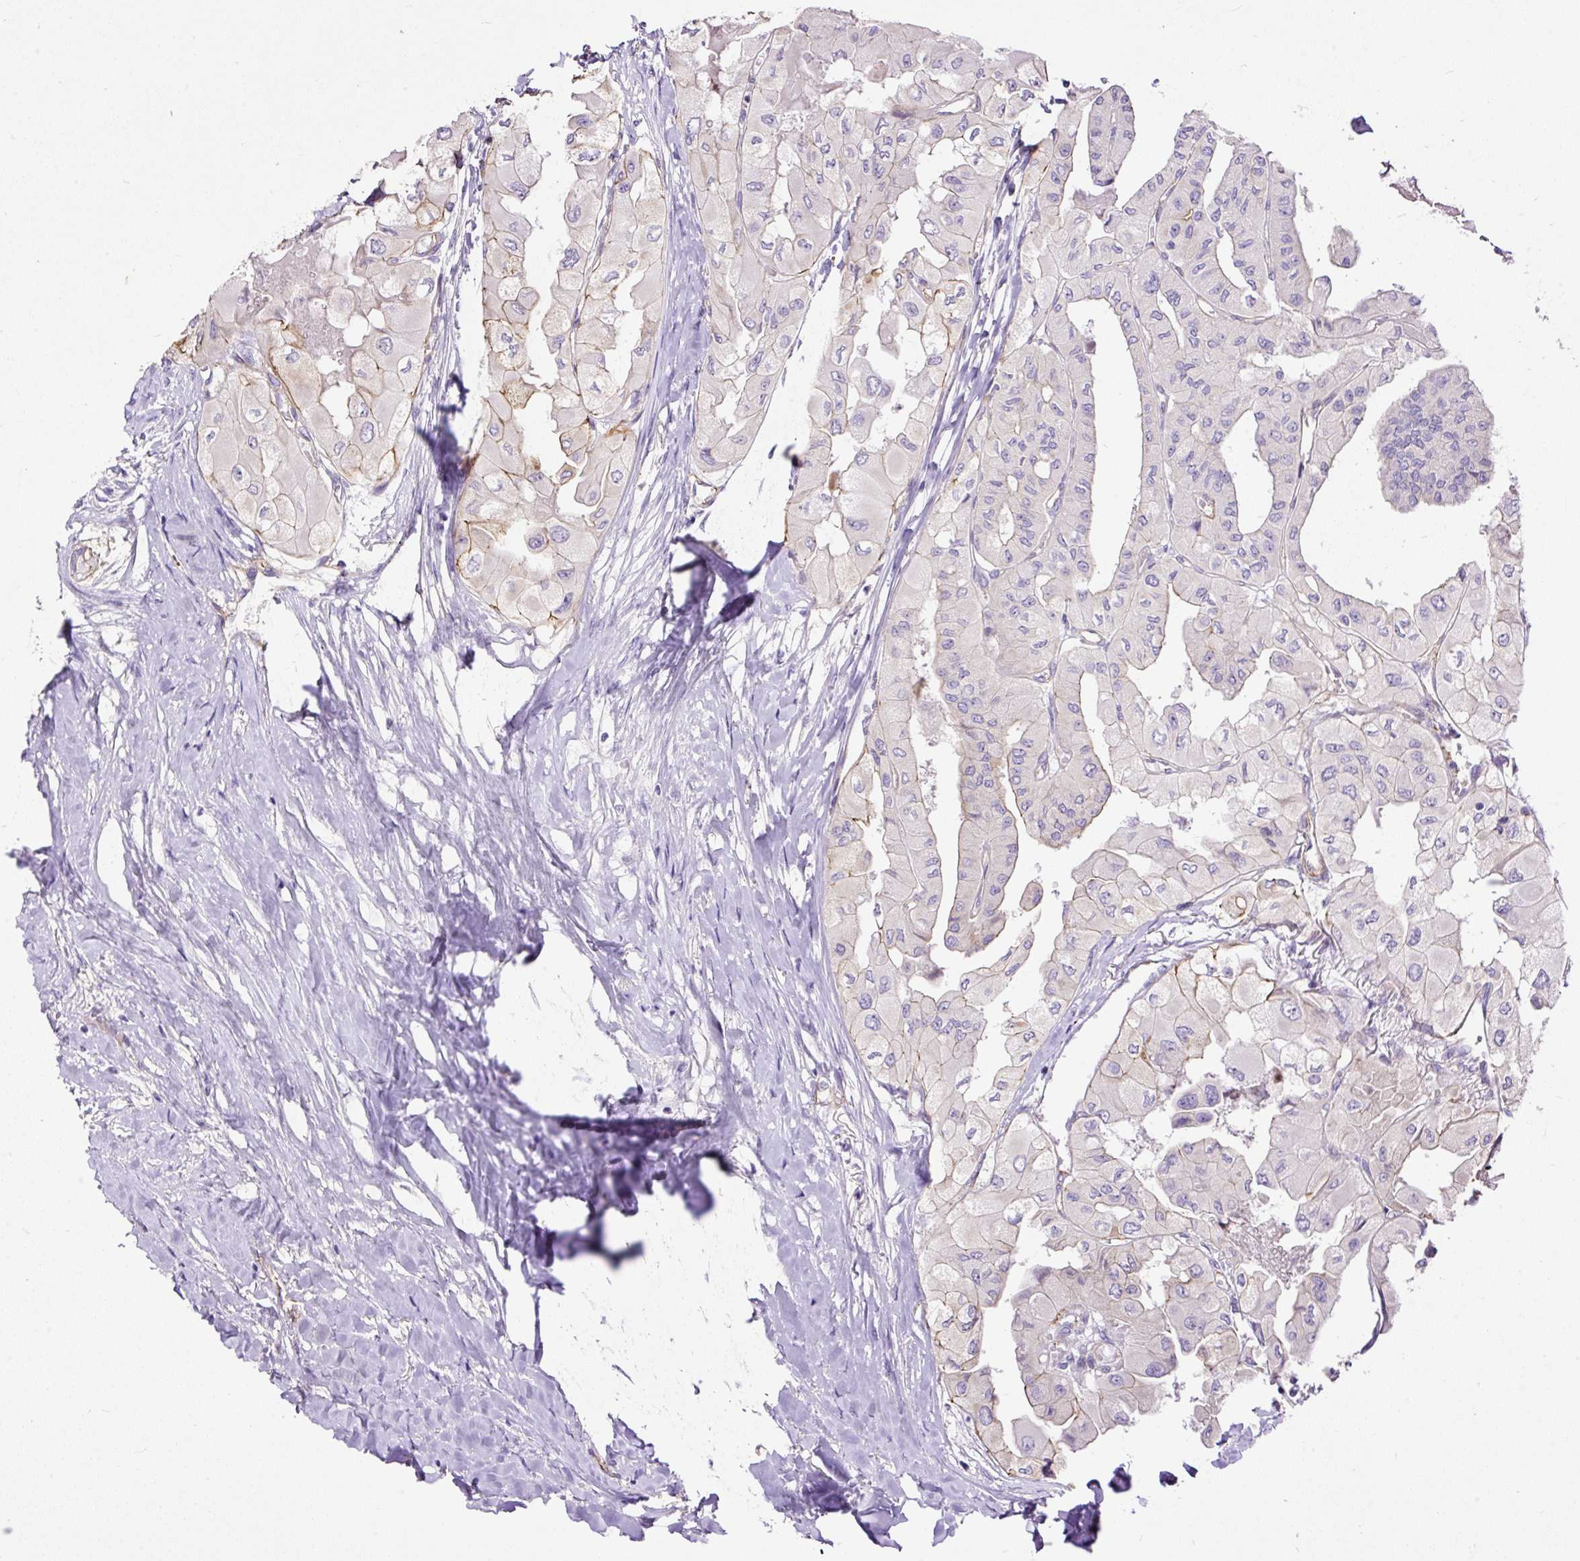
{"staining": {"intensity": "negative", "quantity": "none", "location": "none"}, "tissue": "thyroid cancer", "cell_type": "Tumor cells", "image_type": "cancer", "snomed": [{"axis": "morphology", "description": "Normal tissue, NOS"}, {"axis": "morphology", "description": "Papillary adenocarcinoma, NOS"}, {"axis": "topography", "description": "Thyroid gland"}], "caption": "Thyroid cancer stained for a protein using immunohistochemistry demonstrates no positivity tumor cells.", "gene": "MAGEB16", "patient": {"sex": "female", "age": 59}}